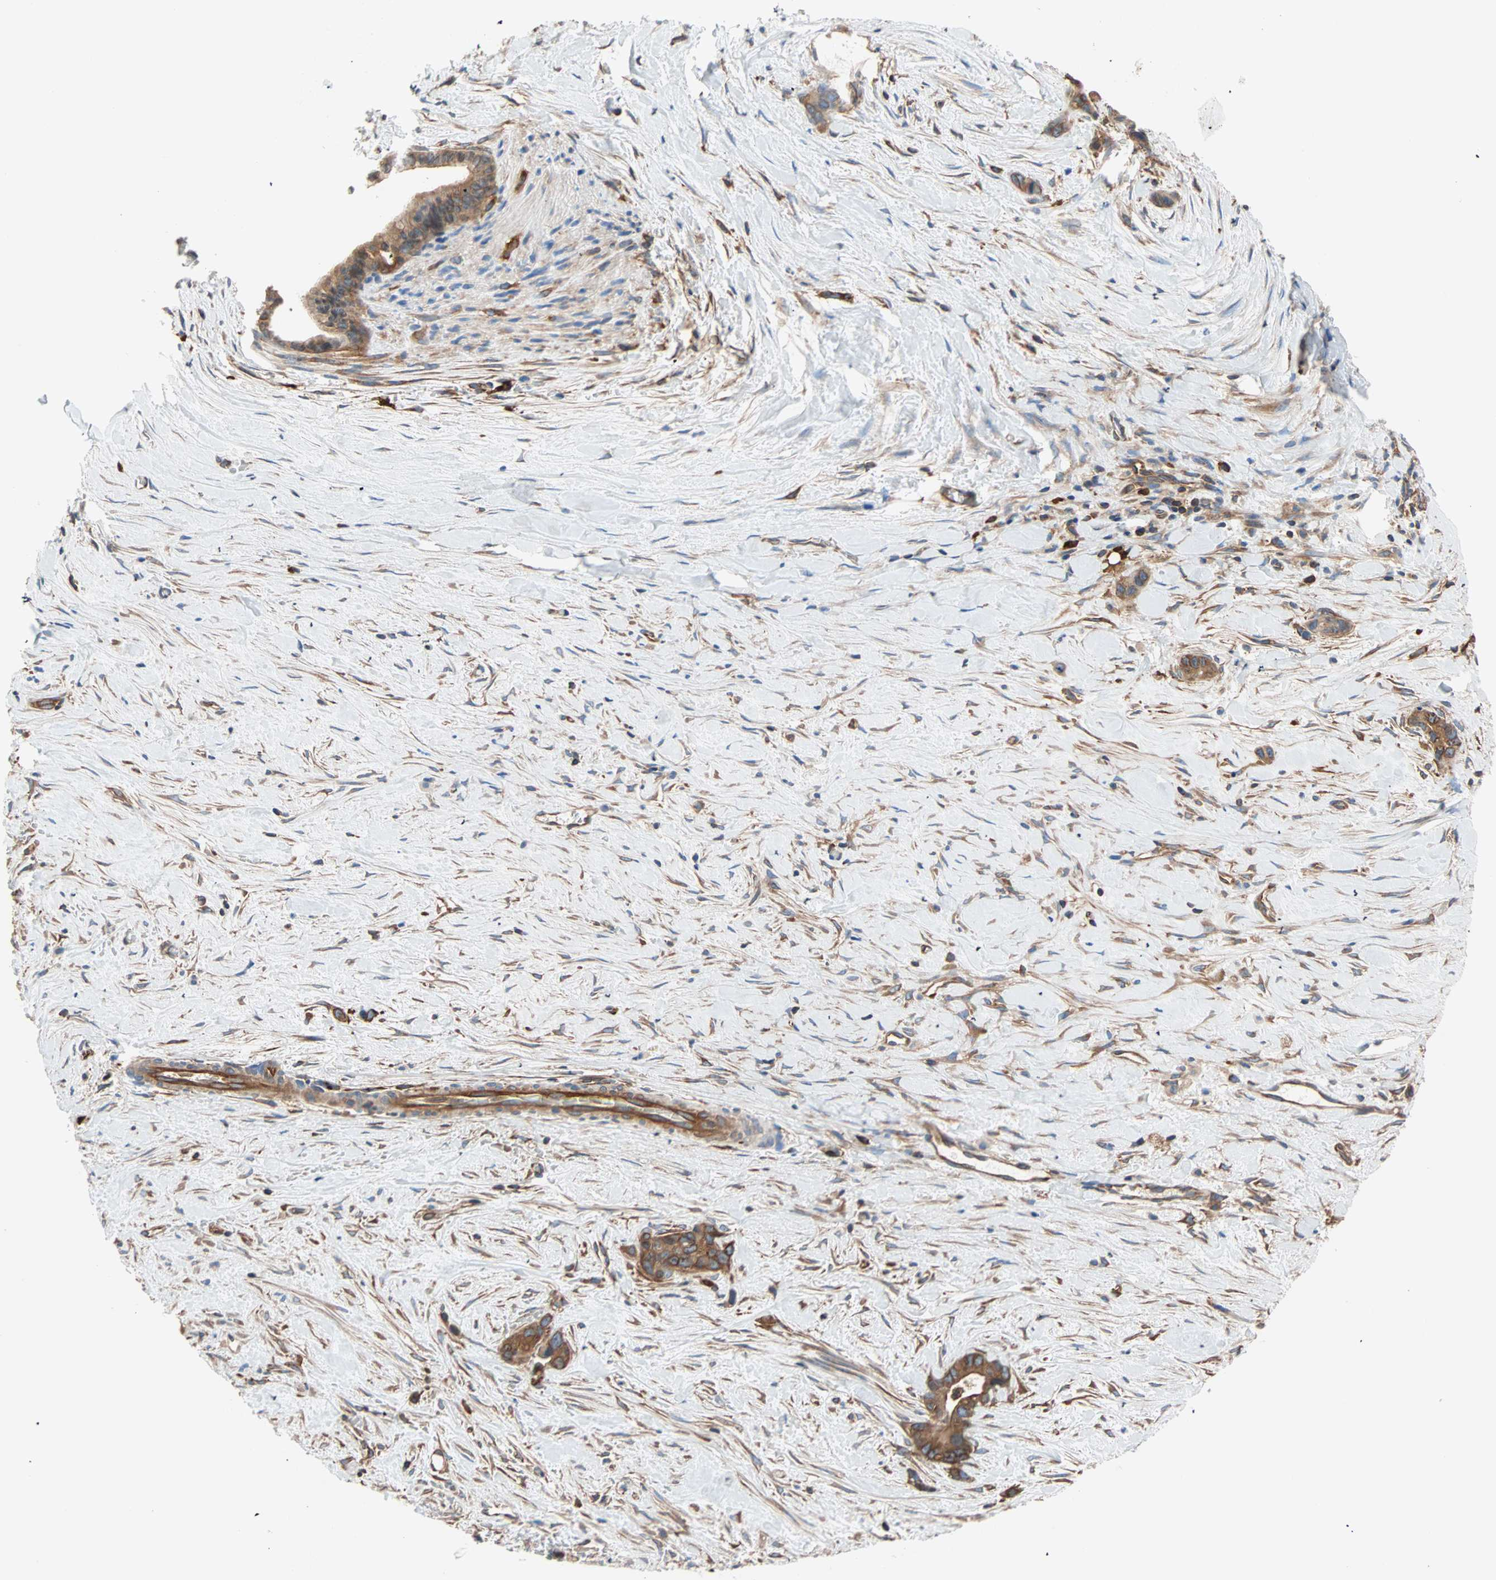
{"staining": {"intensity": "strong", "quantity": ">75%", "location": "cytoplasmic/membranous"}, "tissue": "liver cancer", "cell_type": "Tumor cells", "image_type": "cancer", "snomed": [{"axis": "morphology", "description": "Cholangiocarcinoma"}, {"axis": "topography", "description": "Liver"}], "caption": "Immunohistochemistry (IHC) of liver cholangiocarcinoma exhibits high levels of strong cytoplasmic/membranous expression in approximately >75% of tumor cells. (DAB (3,3'-diaminobenzidine) IHC, brown staining for protein, blue staining for nuclei).", "gene": "EEF2", "patient": {"sex": "female", "age": 55}}